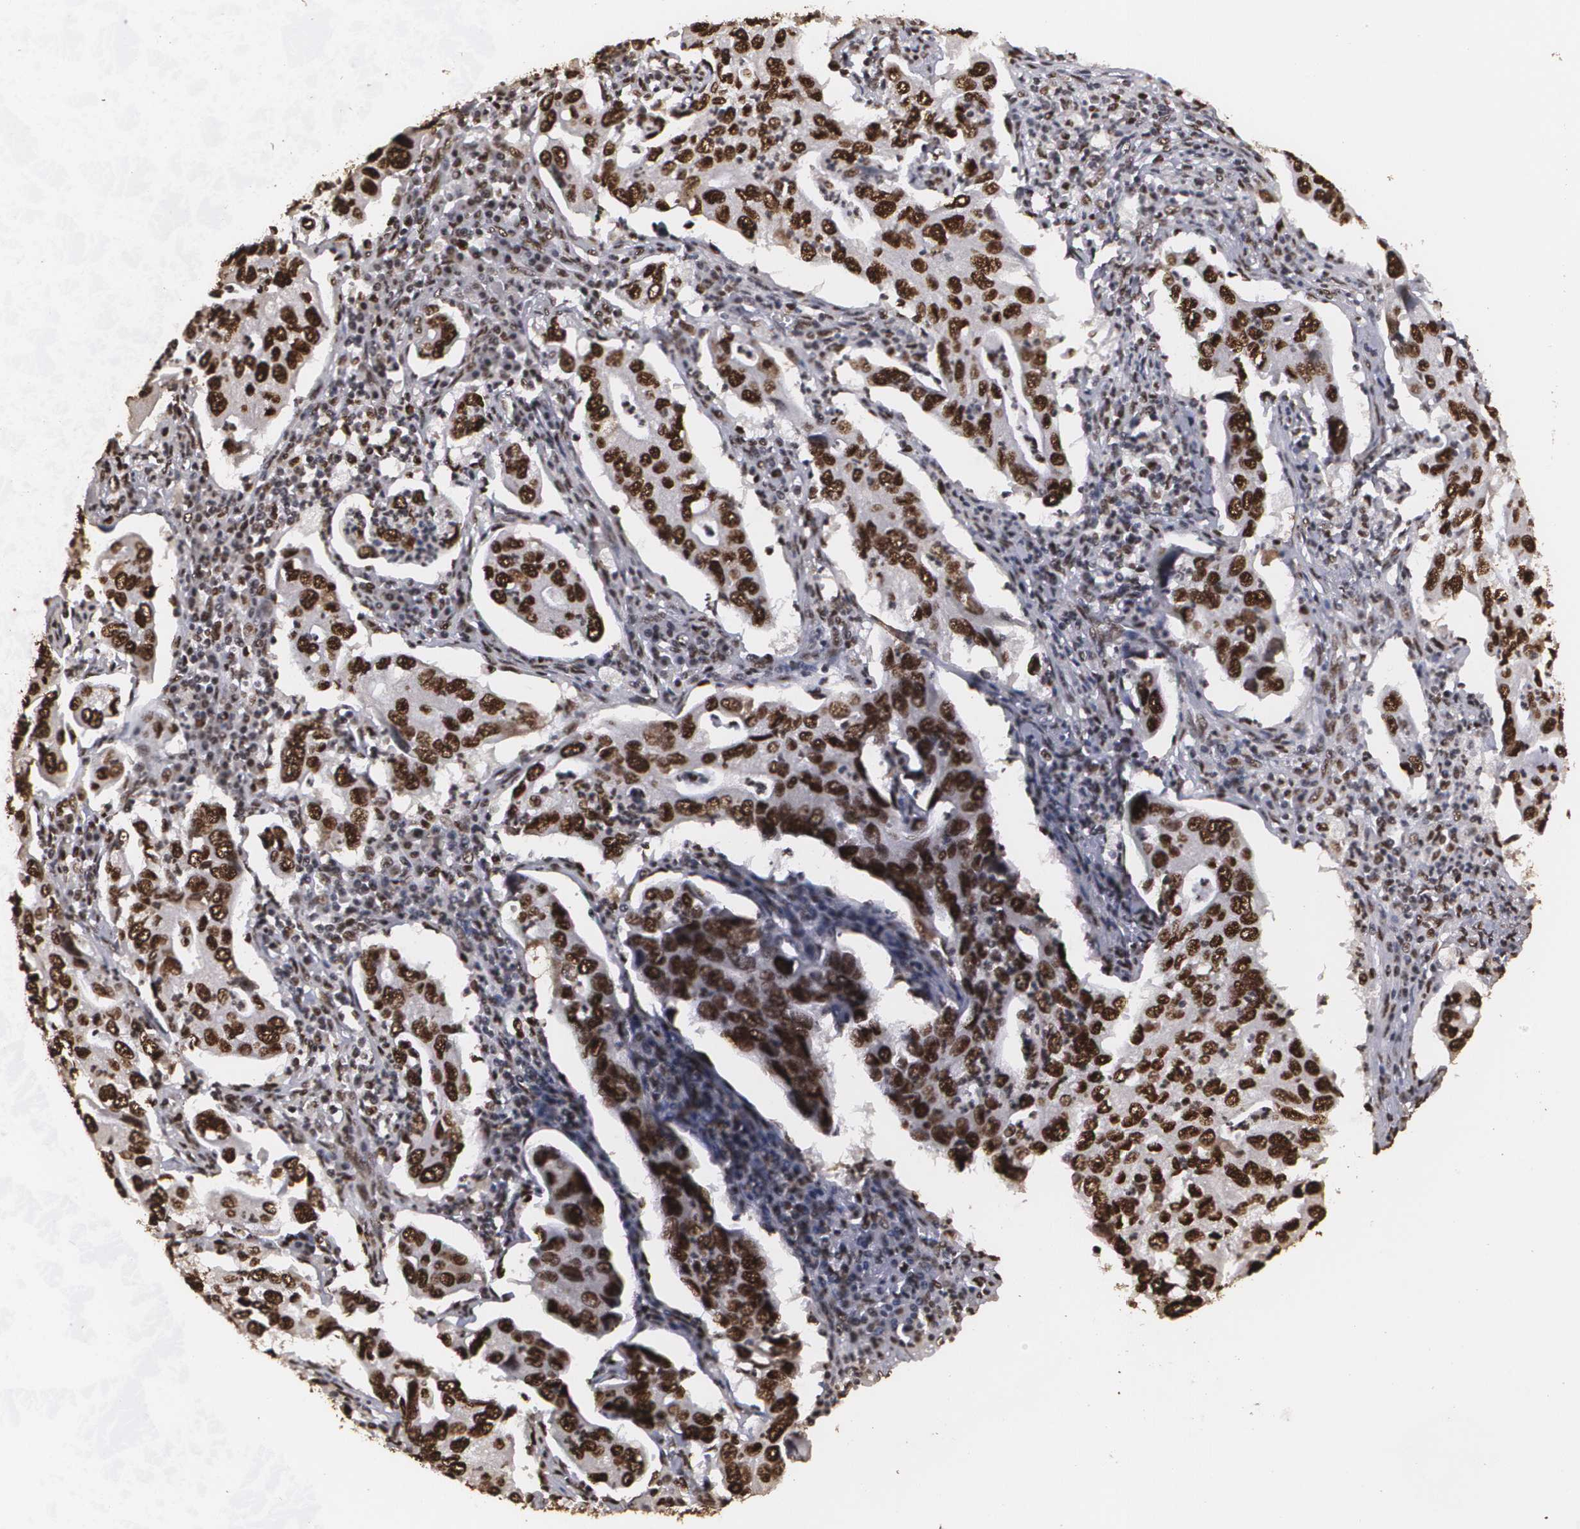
{"staining": {"intensity": "strong", "quantity": ">75%", "location": "nuclear"}, "tissue": "lung cancer", "cell_type": "Tumor cells", "image_type": "cancer", "snomed": [{"axis": "morphology", "description": "Adenocarcinoma, NOS"}, {"axis": "topography", "description": "Lung"}], "caption": "Lung cancer (adenocarcinoma) stained for a protein exhibits strong nuclear positivity in tumor cells.", "gene": "RCOR1", "patient": {"sex": "male", "age": 48}}